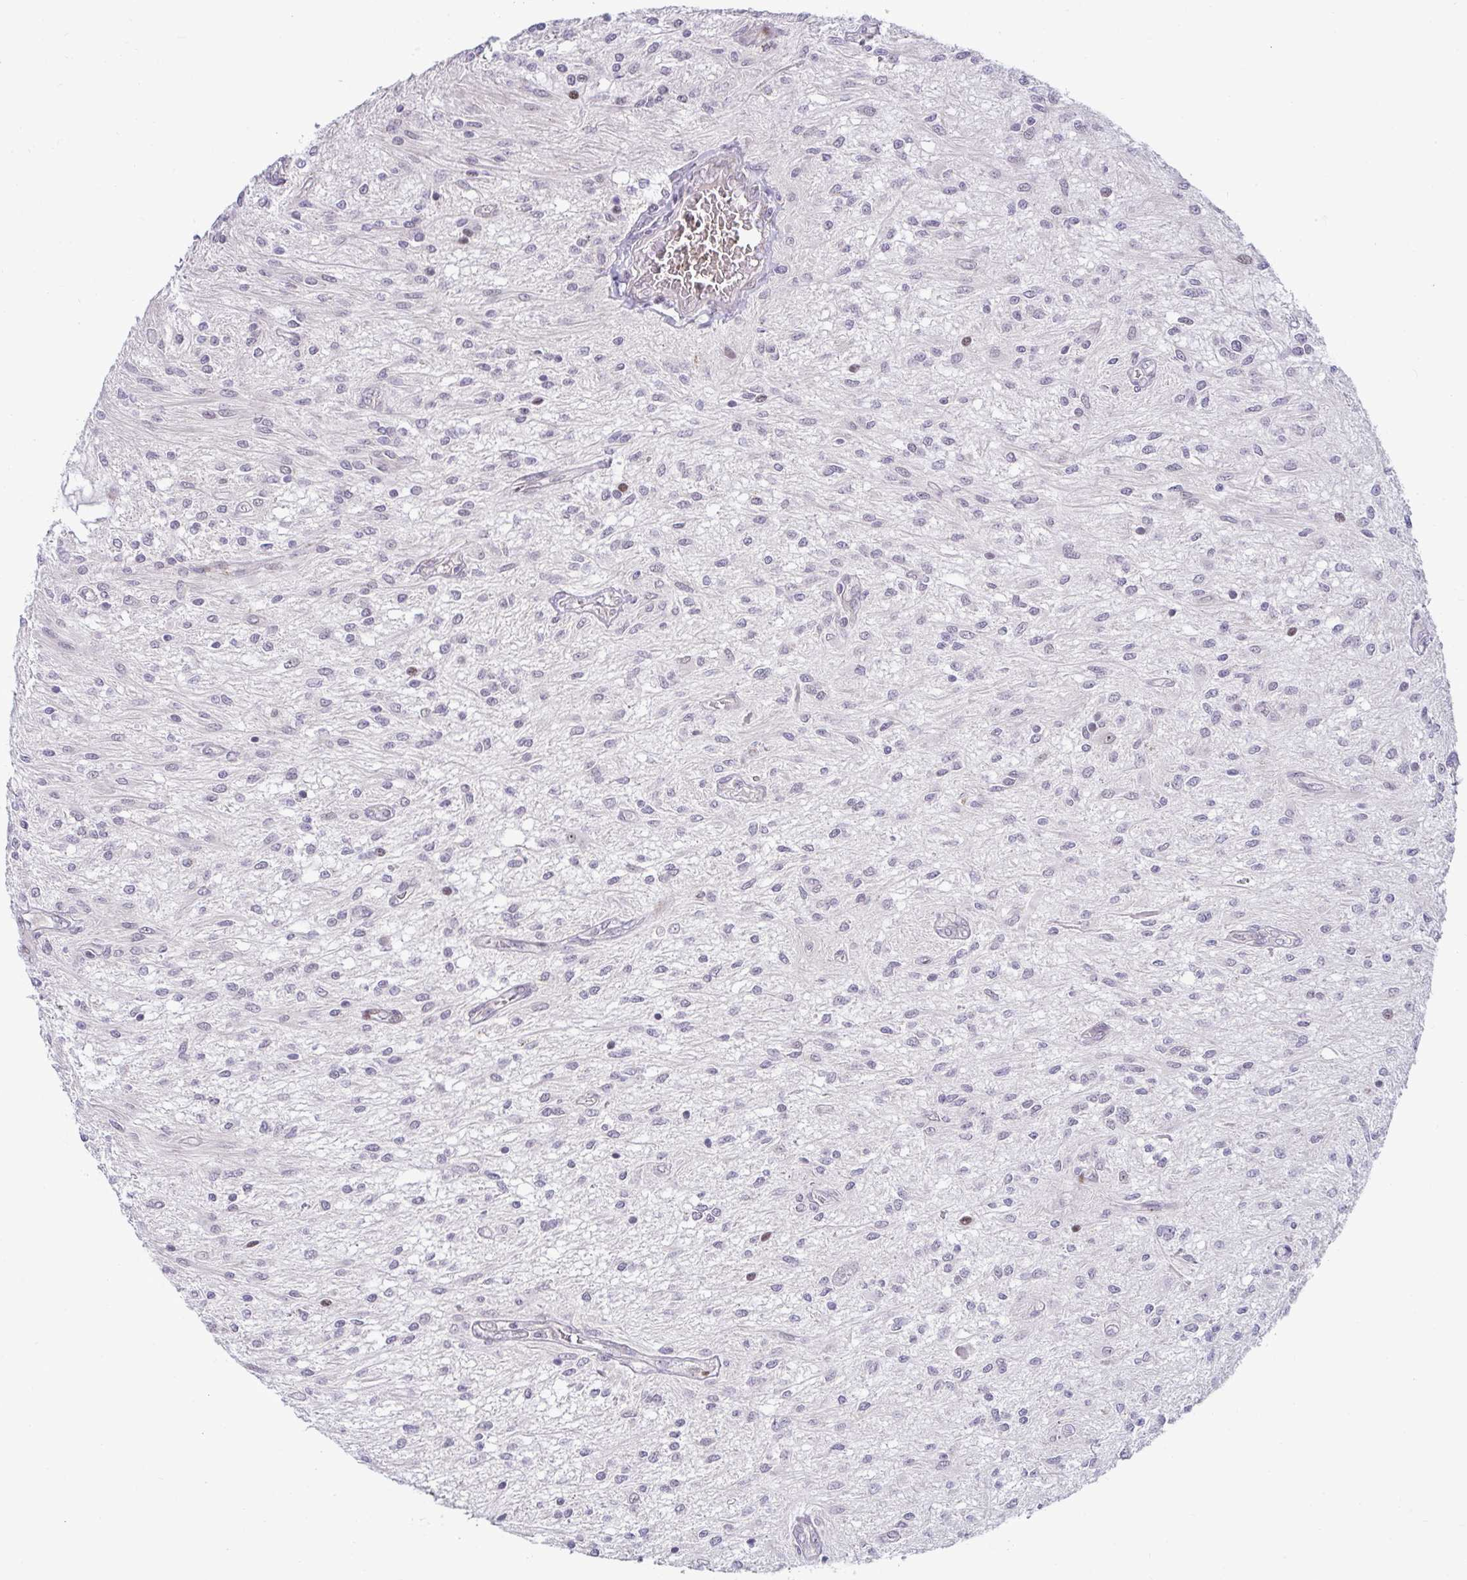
{"staining": {"intensity": "negative", "quantity": "none", "location": "none"}, "tissue": "glioma", "cell_type": "Tumor cells", "image_type": "cancer", "snomed": [{"axis": "morphology", "description": "Glioma, malignant, Low grade"}, {"axis": "topography", "description": "Cerebellum"}], "caption": "Glioma was stained to show a protein in brown. There is no significant expression in tumor cells.", "gene": "DZIP1", "patient": {"sex": "female", "age": 14}}